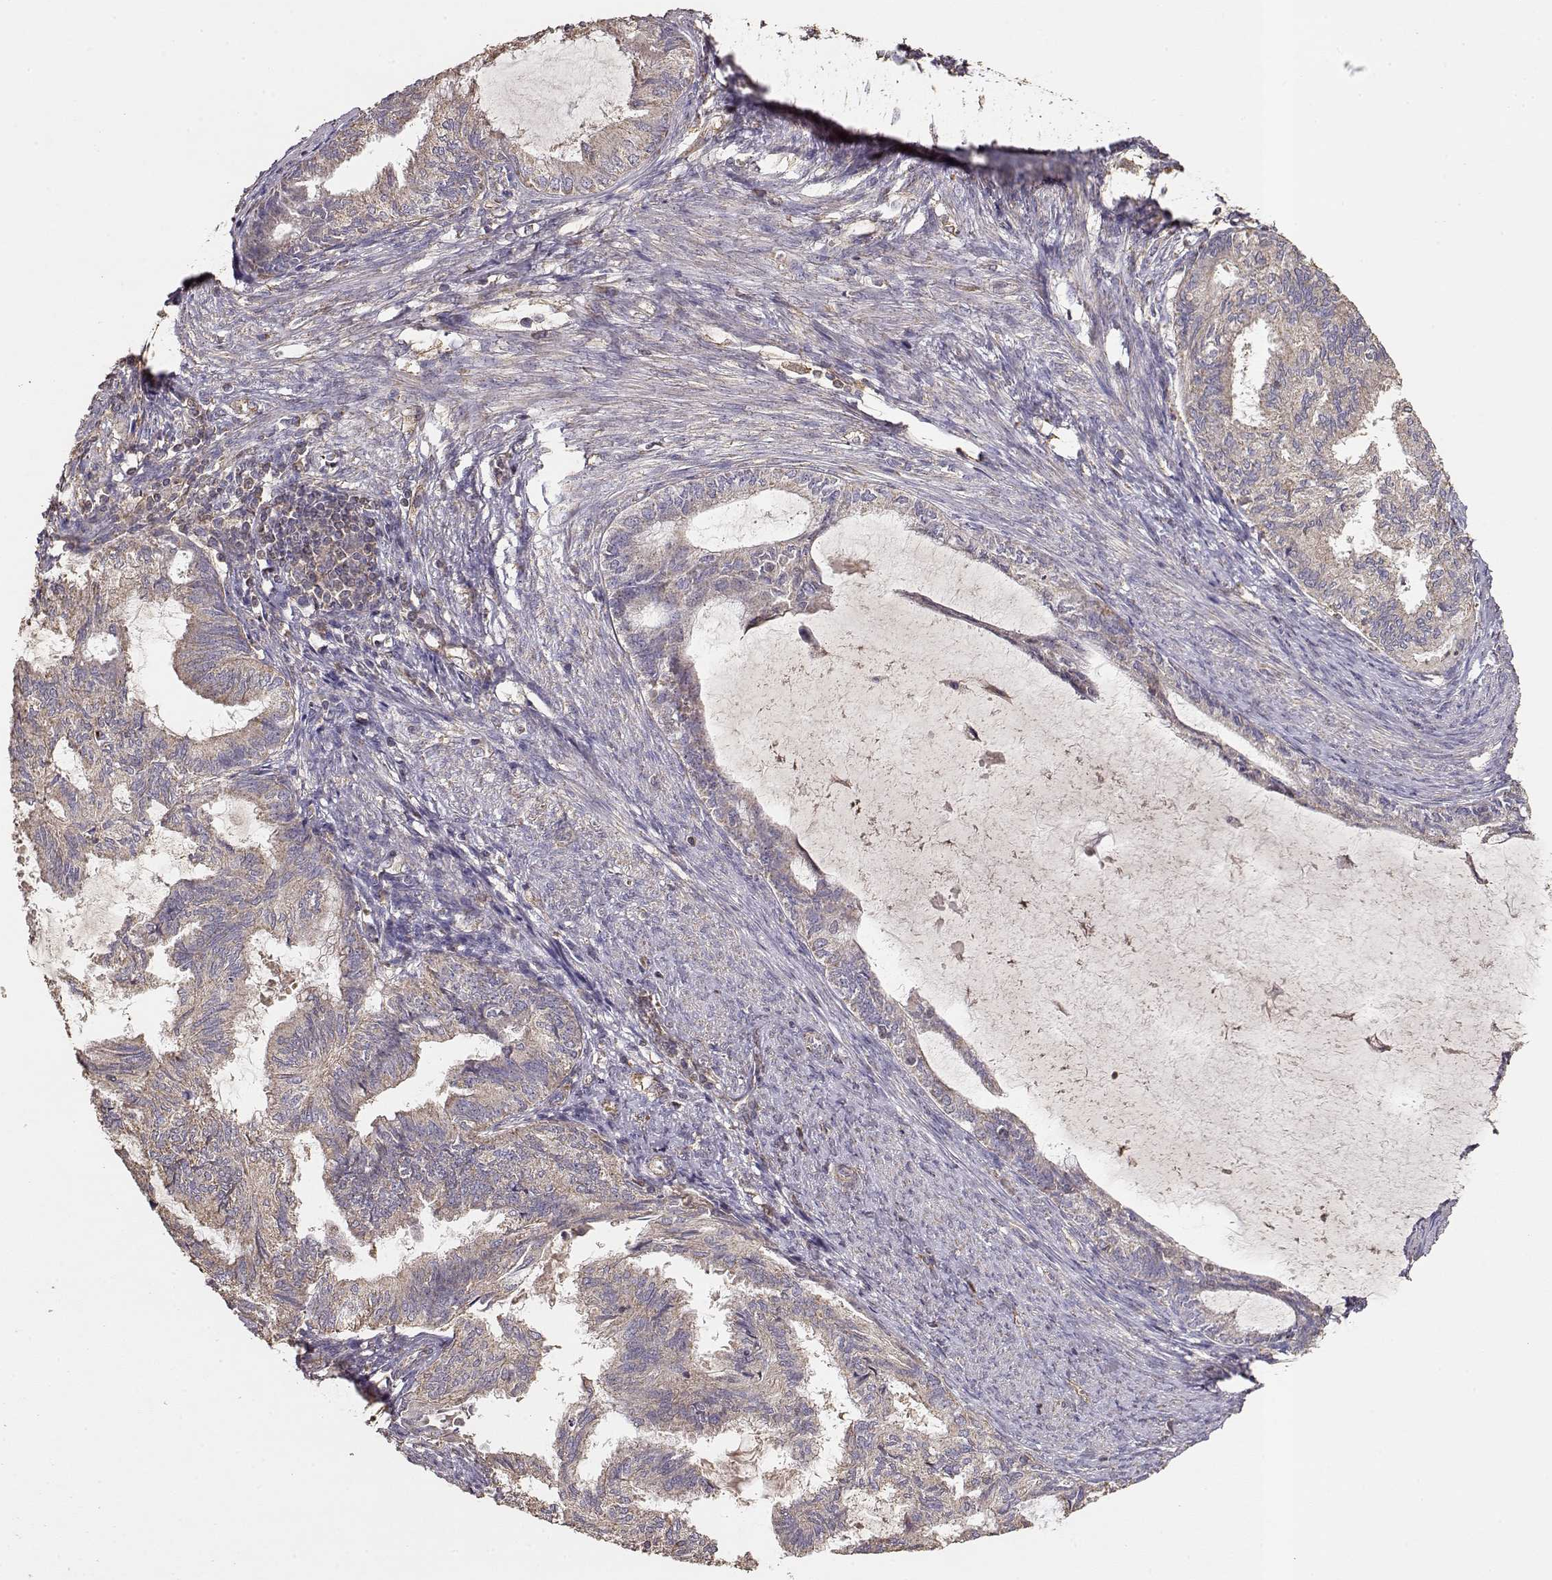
{"staining": {"intensity": "weak", "quantity": ">75%", "location": "cytoplasmic/membranous"}, "tissue": "endometrial cancer", "cell_type": "Tumor cells", "image_type": "cancer", "snomed": [{"axis": "morphology", "description": "Adenocarcinoma, NOS"}, {"axis": "topography", "description": "Endometrium"}], "caption": "Tumor cells show low levels of weak cytoplasmic/membranous expression in about >75% of cells in human endometrial adenocarcinoma.", "gene": "TARS3", "patient": {"sex": "female", "age": 86}}